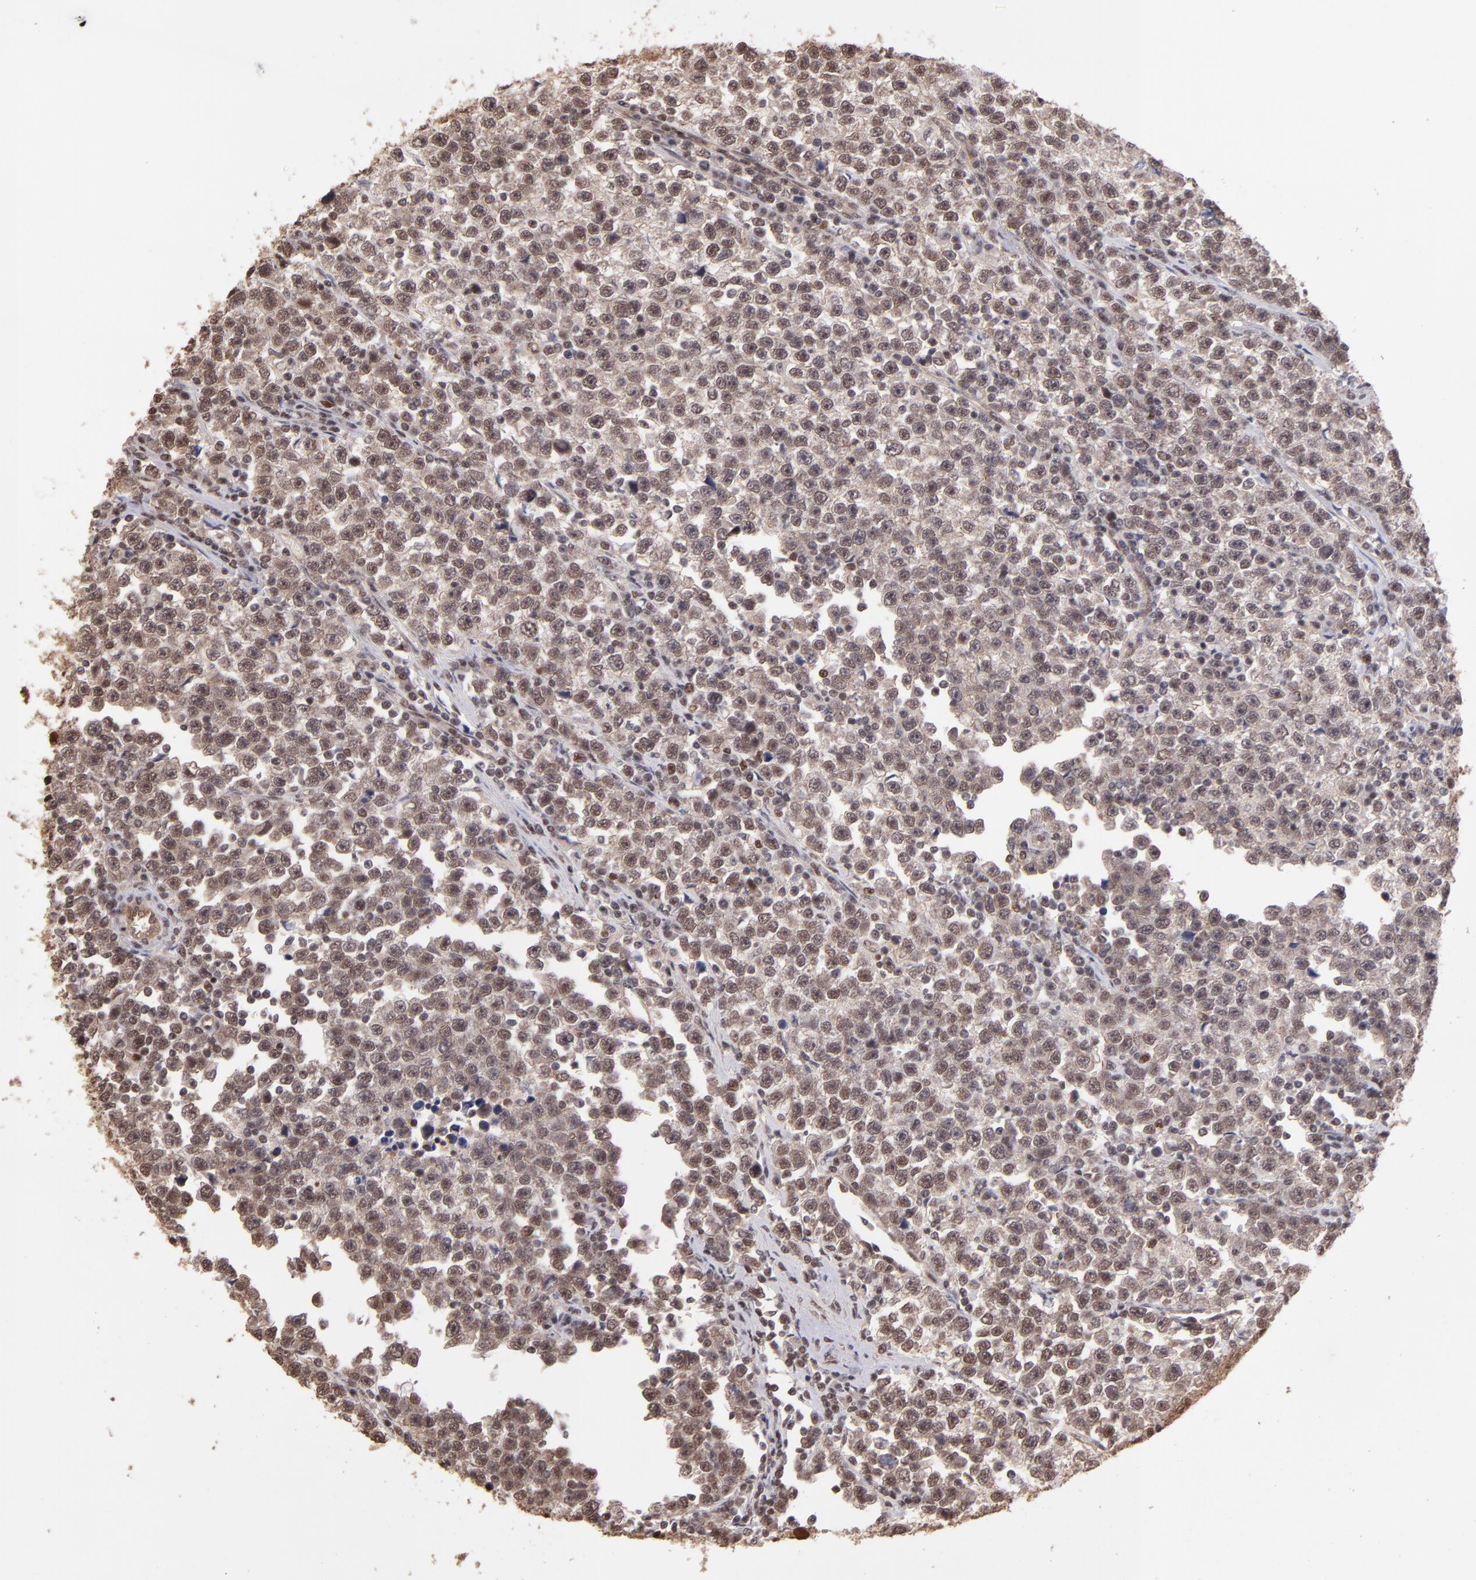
{"staining": {"intensity": "moderate", "quantity": "25%-75%", "location": "nuclear"}, "tissue": "testis cancer", "cell_type": "Tumor cells", "image_type": "cancer", "snomed": [{"axis": "morphology", "description": "Seminoma, NOS"}, {"axis": "topography", "description": "Testis"}], "caption": "Testis seminoma stained with immunohistochemistry (IHC) reveals moderate nuclear positivity in about 25%-75% of tumor cells. (DAB IHC with brightfield microscopy, high magnification).", "gene": "TERF2", "patient": {"sex": "male", "age": 43}}